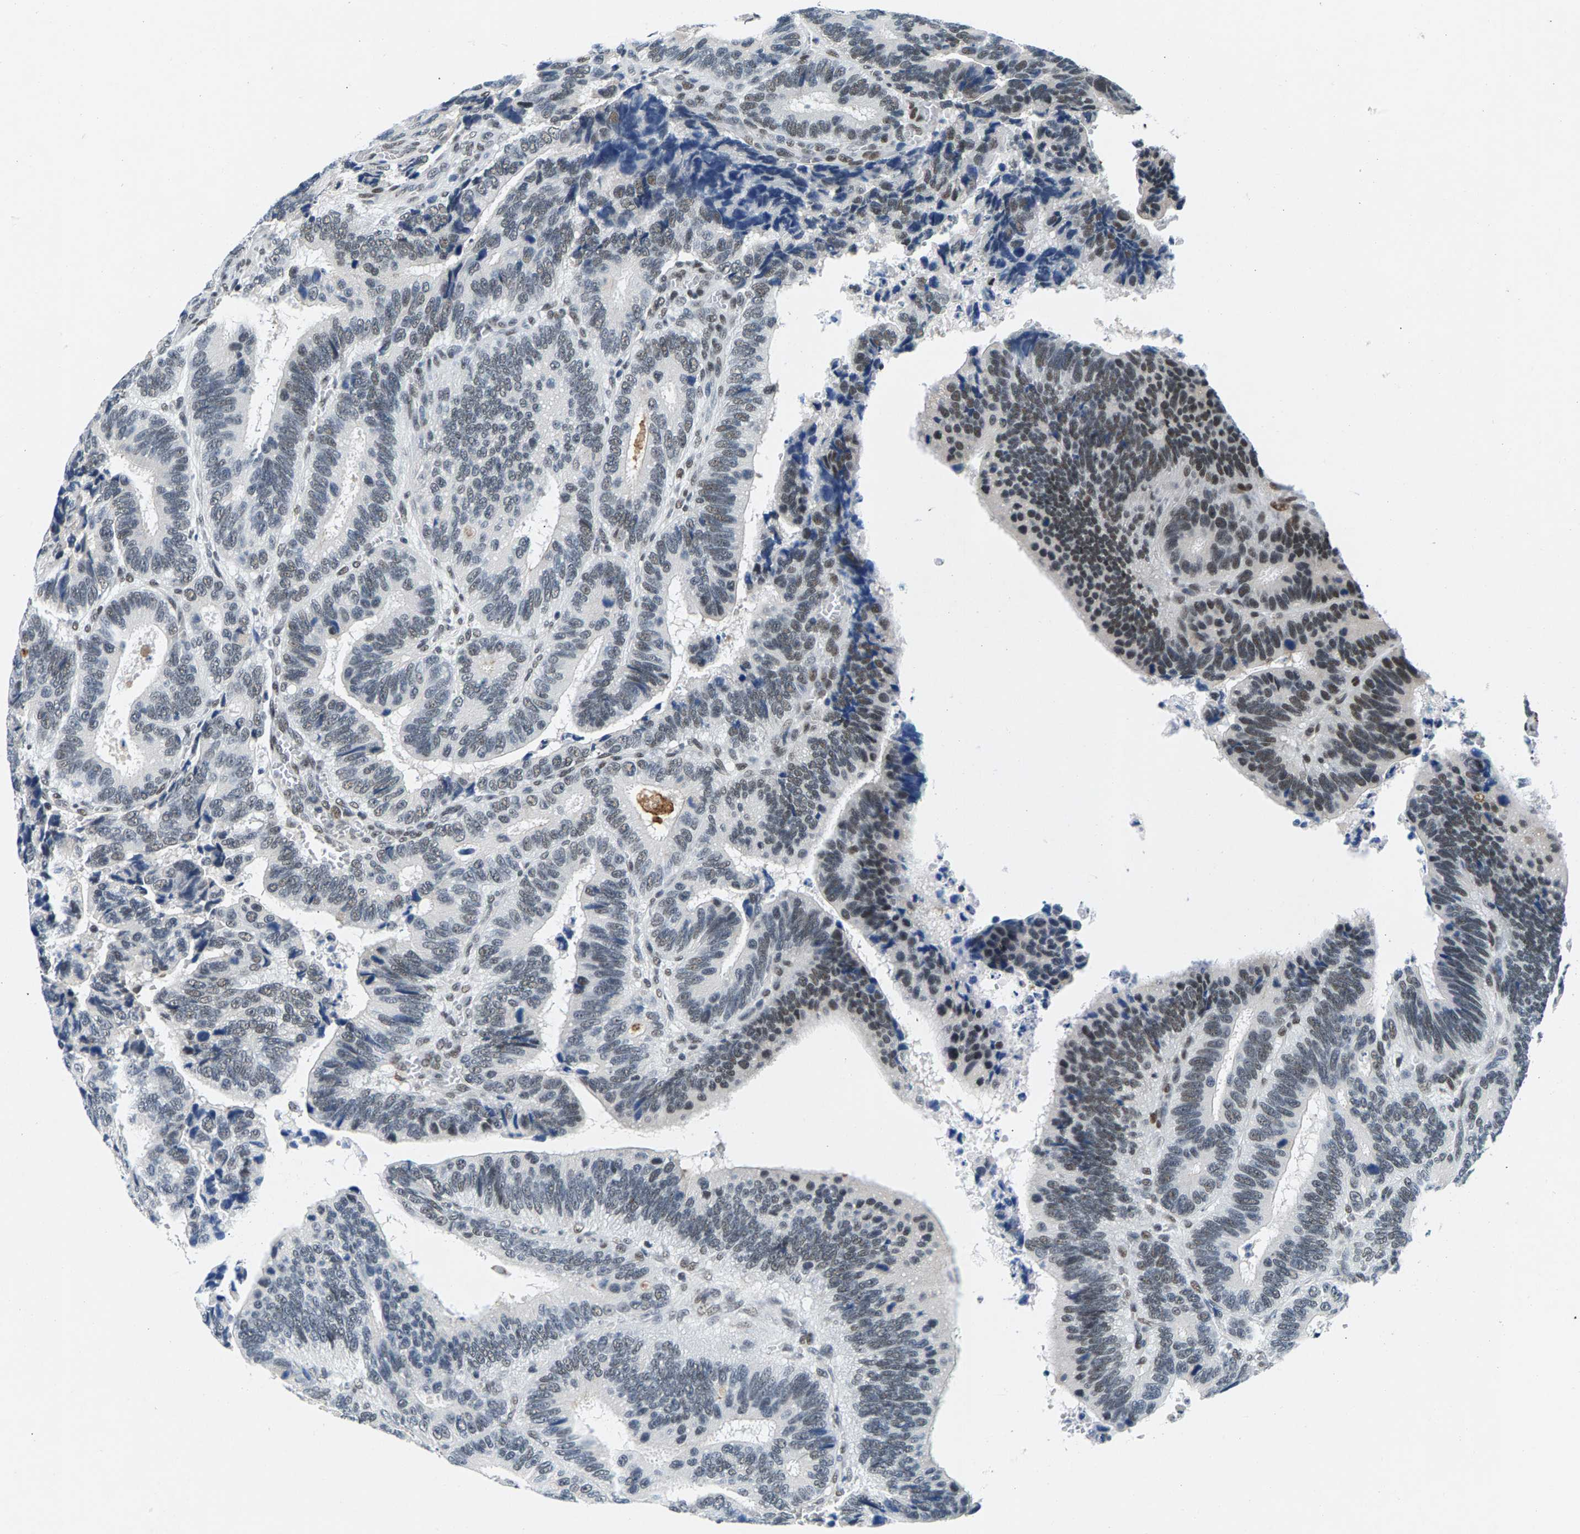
{"staining": {"intensity": "moderate", "quantity": "<25%", "location": "nuclear"}, "tissue": "colorectal cancer", "cell_type": "Tumor cells", "image_type": "cancer", "snomed": [{"axis": "morphology", "description": "Inflammation, NOS"}, {"axis": "morphology", "description": "Adenocarcinoma, NOS"}, {"axis": "topography", "description": "Colon"}], "caption": "High-magnification brightfield microscopy of colorectal adenocarcinoma stained with DAB (3,3'-diaminobenzidine) (brown) and counterstained with hematoxylin (blue). tumor cells exhibit moderate nuclear positivity is present in approximately<25% of cells.", "gene": "ATF2", "patient": {"sex": "male", "age": 72}}